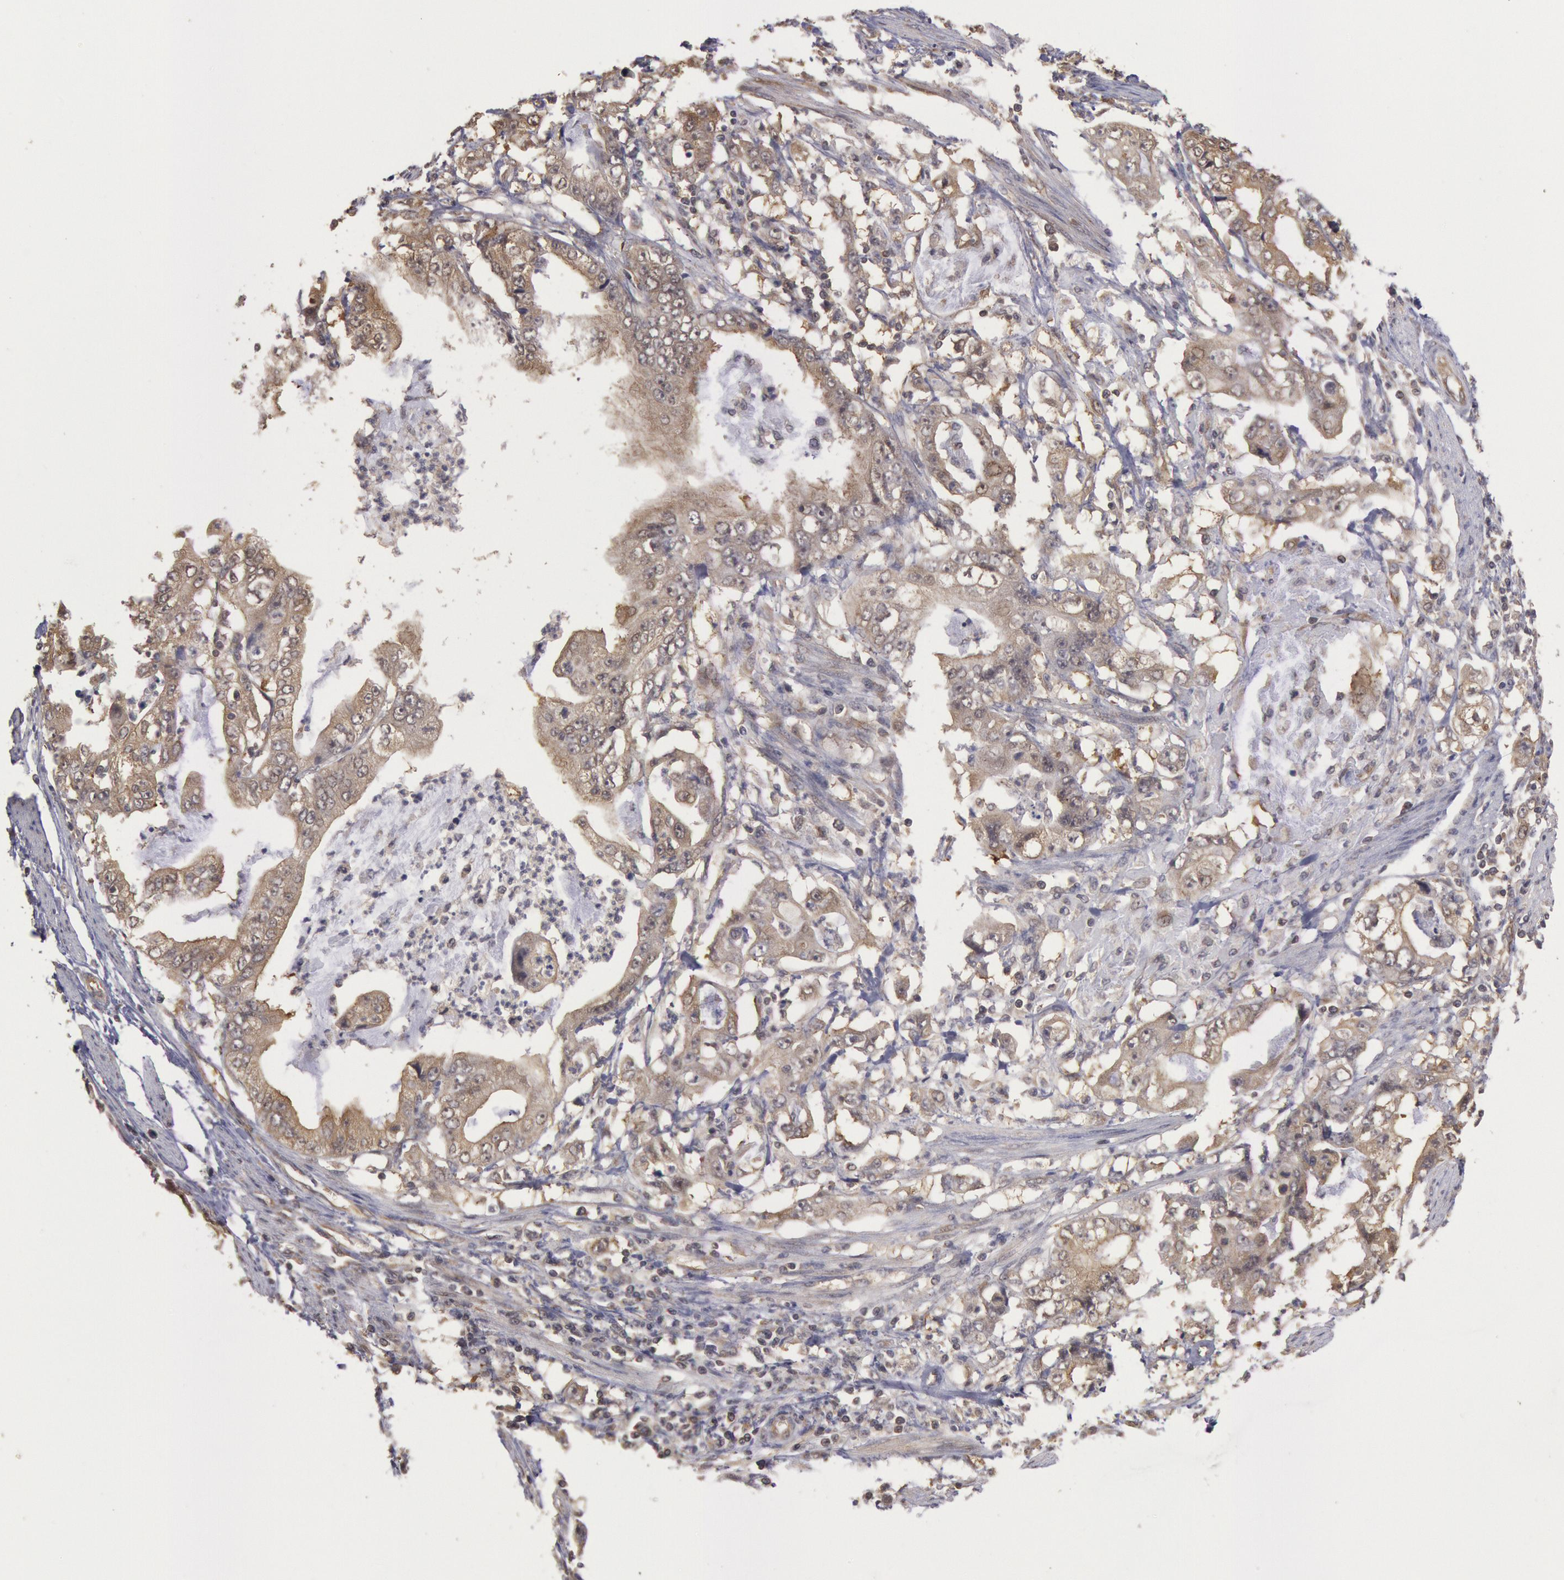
{"staining": {"intensity": "weak", "quantity": "25%-75%", "location": "cytoplasmic/membranous"}, "tissue": "stomach cancer", "cell_type": "Tumor cells", "image_type": "cancer", "snomed": [{"axis": "morphology", "description": "Adenocarcinoma, NOS"}, {"axis": "topography", "description": "Pancreas"}, {"axis": "topography", "description": "Stomach, upper"}], "caption": "Stomach adenocarcinoma was stained to show a protein in brown. There is low levels of weak cytoplasmic/membranous positivity in about 25%-75% of tumor cells. Nuclei are stained in blue.", "gene": "USP14", "patient": {"sex": "male", "age": 77}}